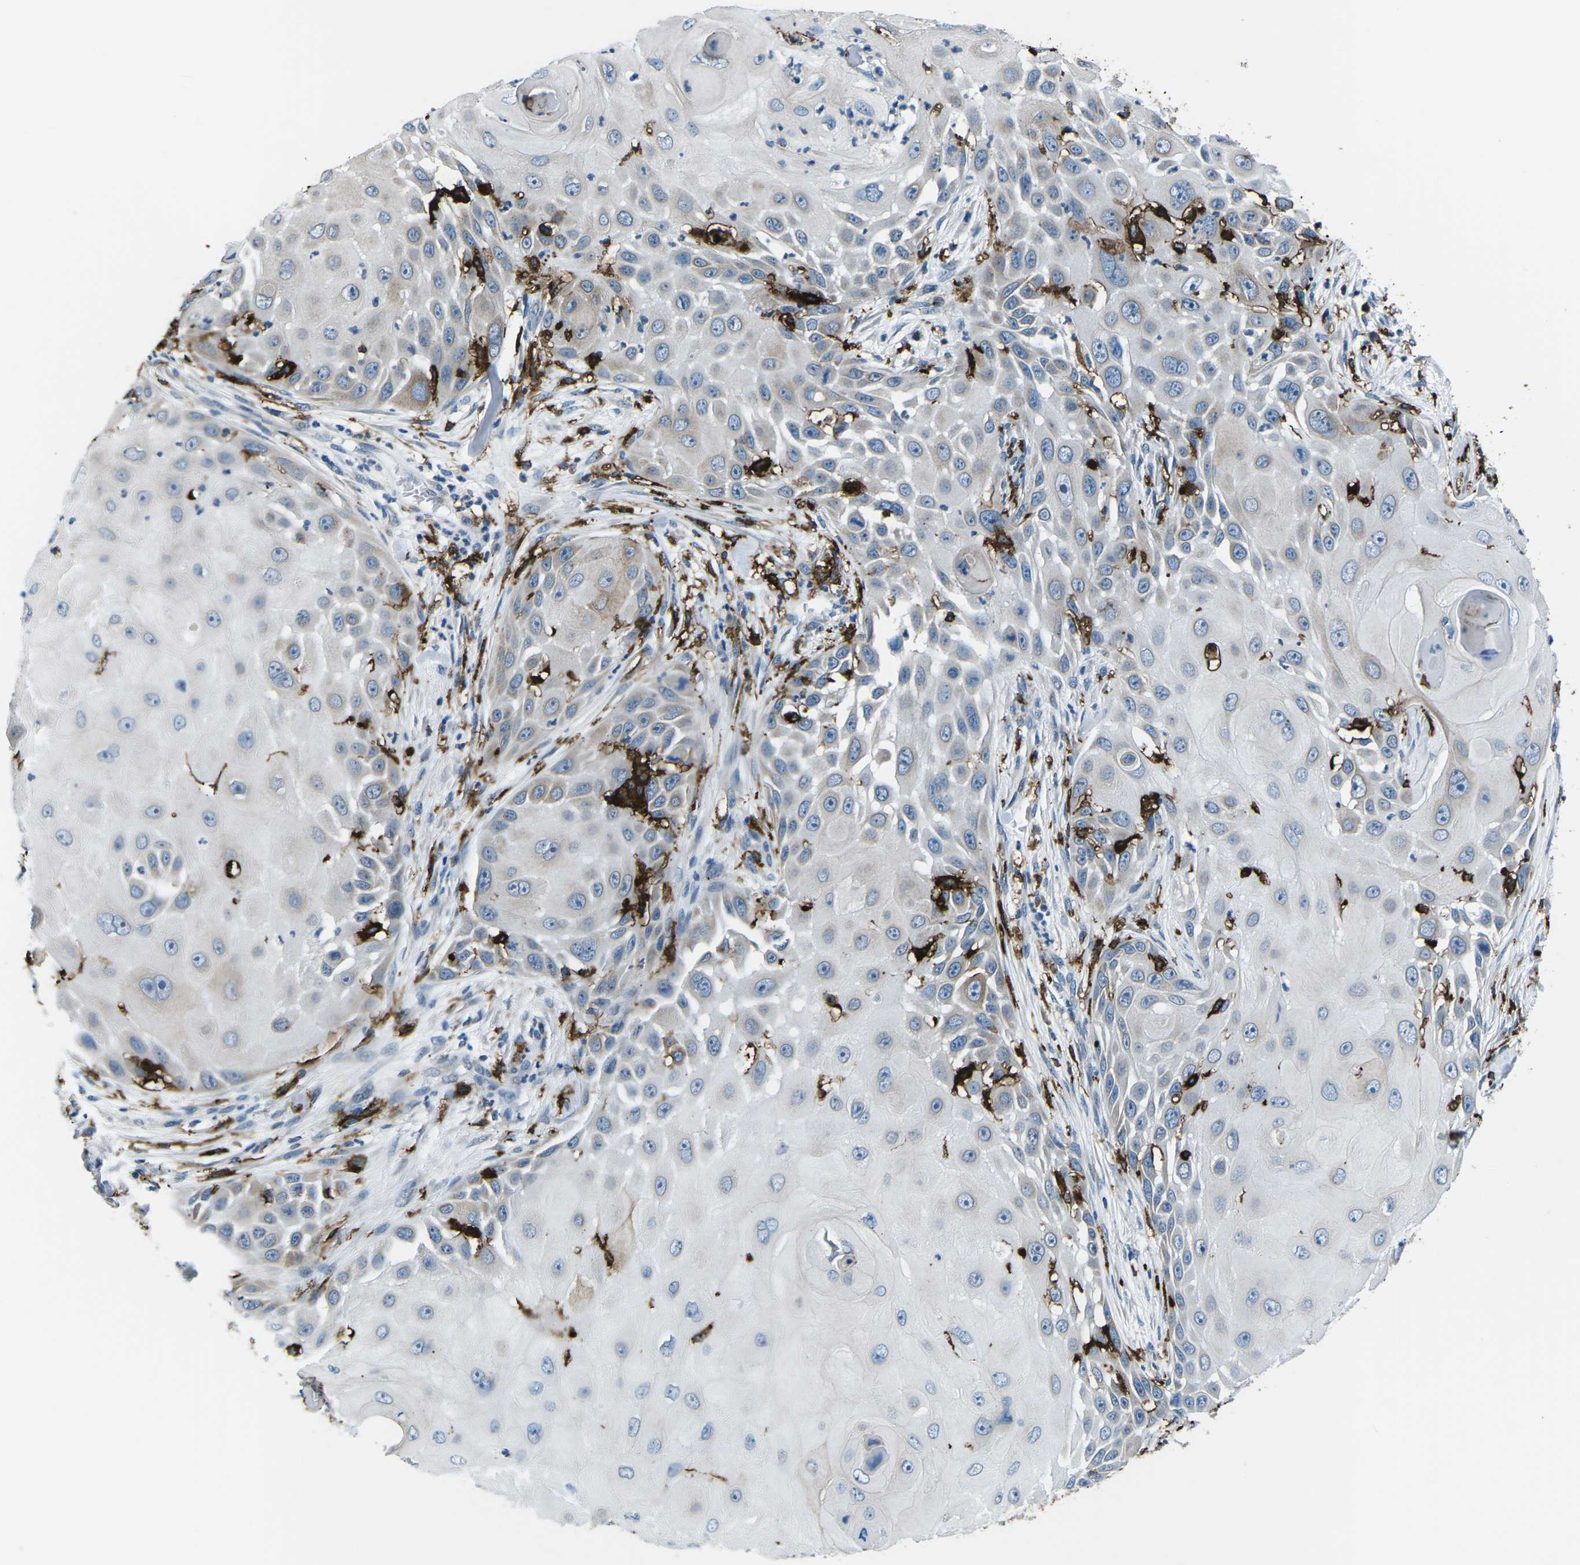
{"staining": {"intensity": "weak", "quantity": "<25%", "location": "cytoplasmic/membranous"}, "tissue": "skin cancer", "cell_type": "Tumor cells", "image_type": "cancer", "snomed": [{"axis": "morphology", "description": "Squamous cell carcinoma, NOS"}, {"axis": "topography", "description": "Skin"}], "caption": "High power microscopy image of an immunohistochemistry micrograph of skin cancer (squamous cell carcinoma), revealing no significant staining in tumor cells.", "gene": "PTPN1", "patient": {"sex": "female", "age": 44}}